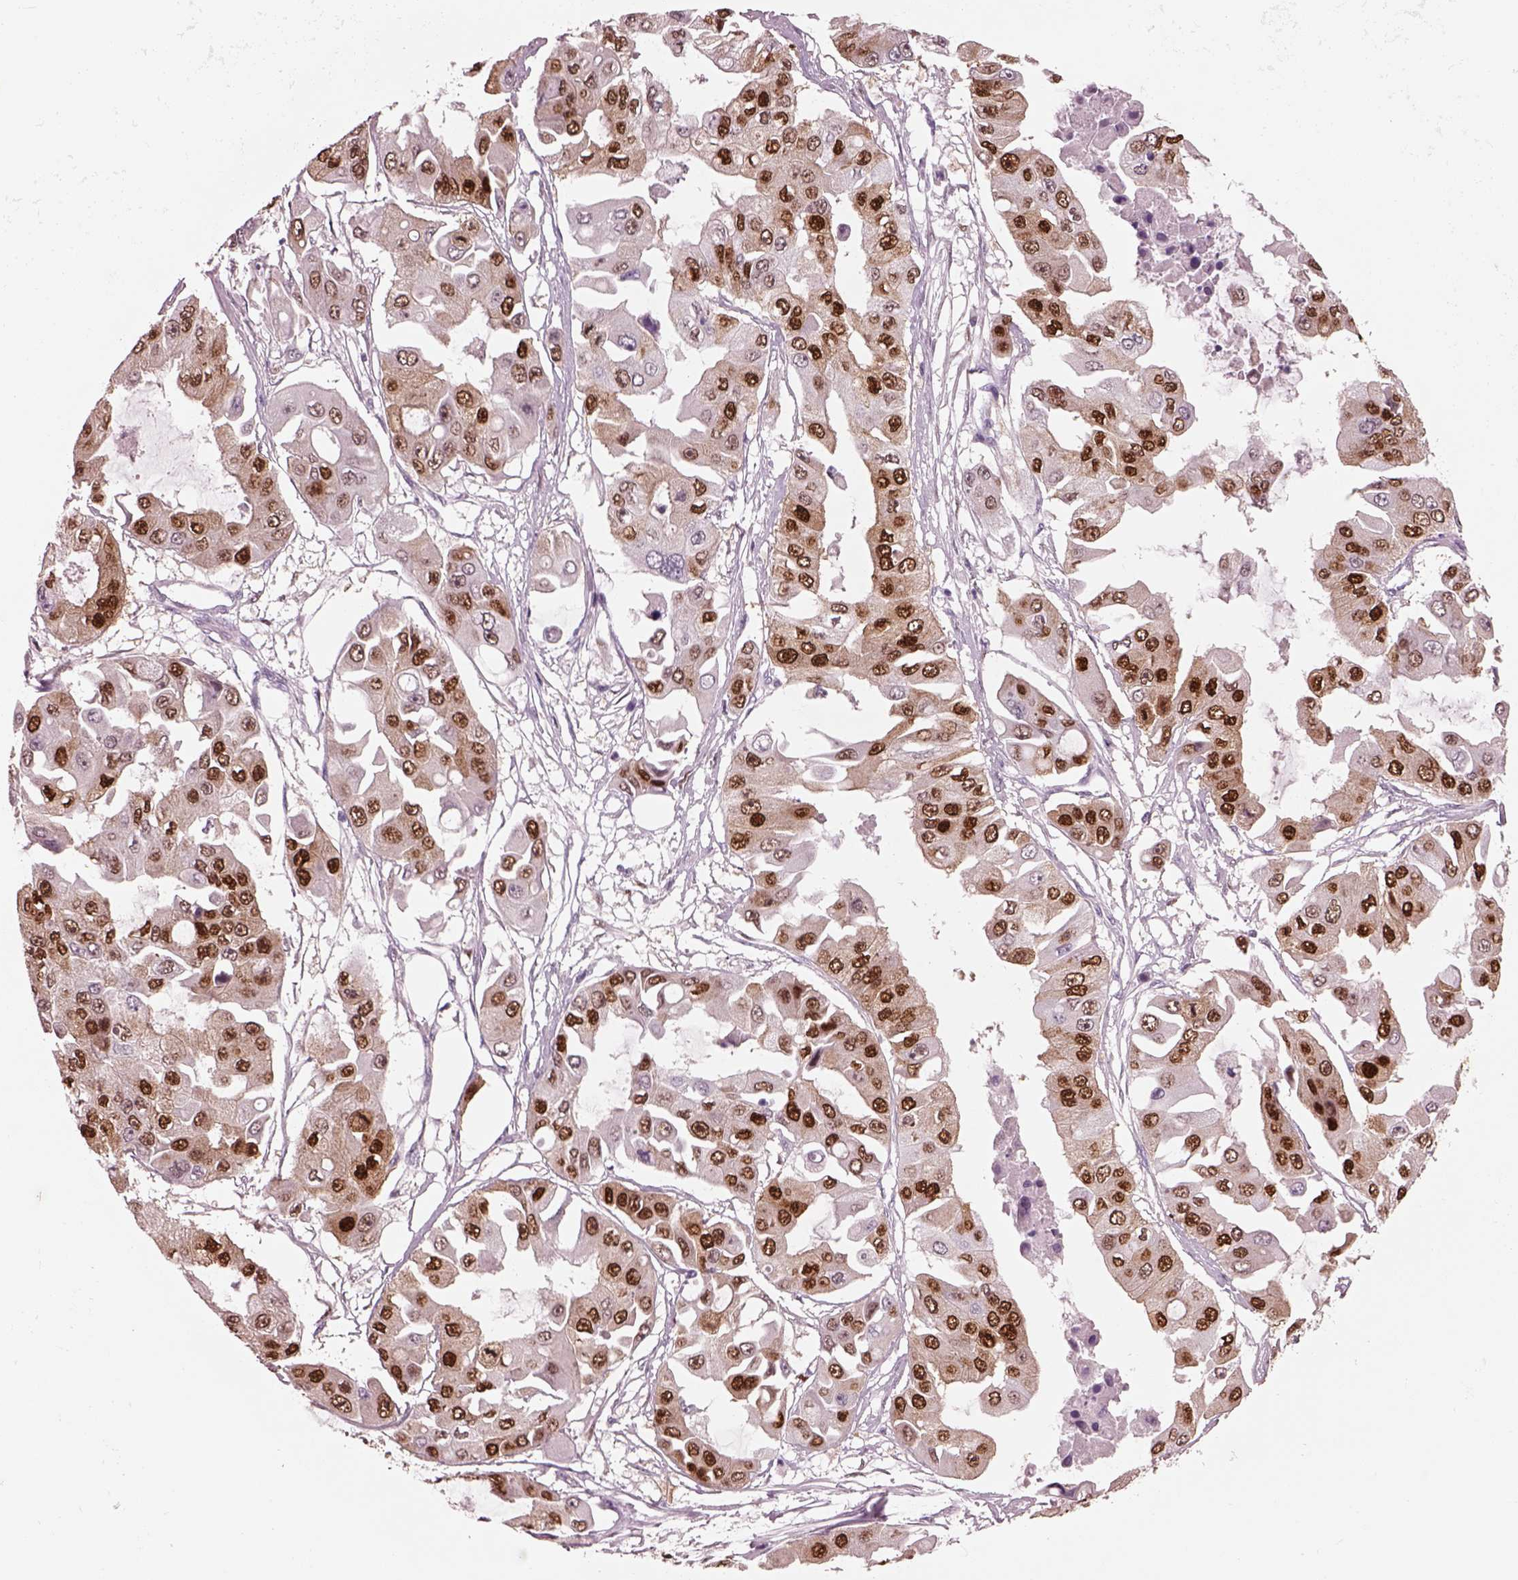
{"staining": {"intensity": "strong", "quantity": ">75%", "location": "nuclear"}, "tissue": "ovarian cancer", "cell_type": "Tumor cells", "image_type": "cancer", "snomed": [{"axis": "morphology", "description": "Cystadenocarcinoma, serous, NOS"}, {"axis": "topography", "description": "Ovary"}], "caption": "Human ovarian cancer (serous cystadenocarcinoma) stained with a brown dye exhibits strong nuclear positive positivity in approximately >75% of tumor cells.", "gene": "SOX9", "patient": {"sex": "female", "age": 56}}